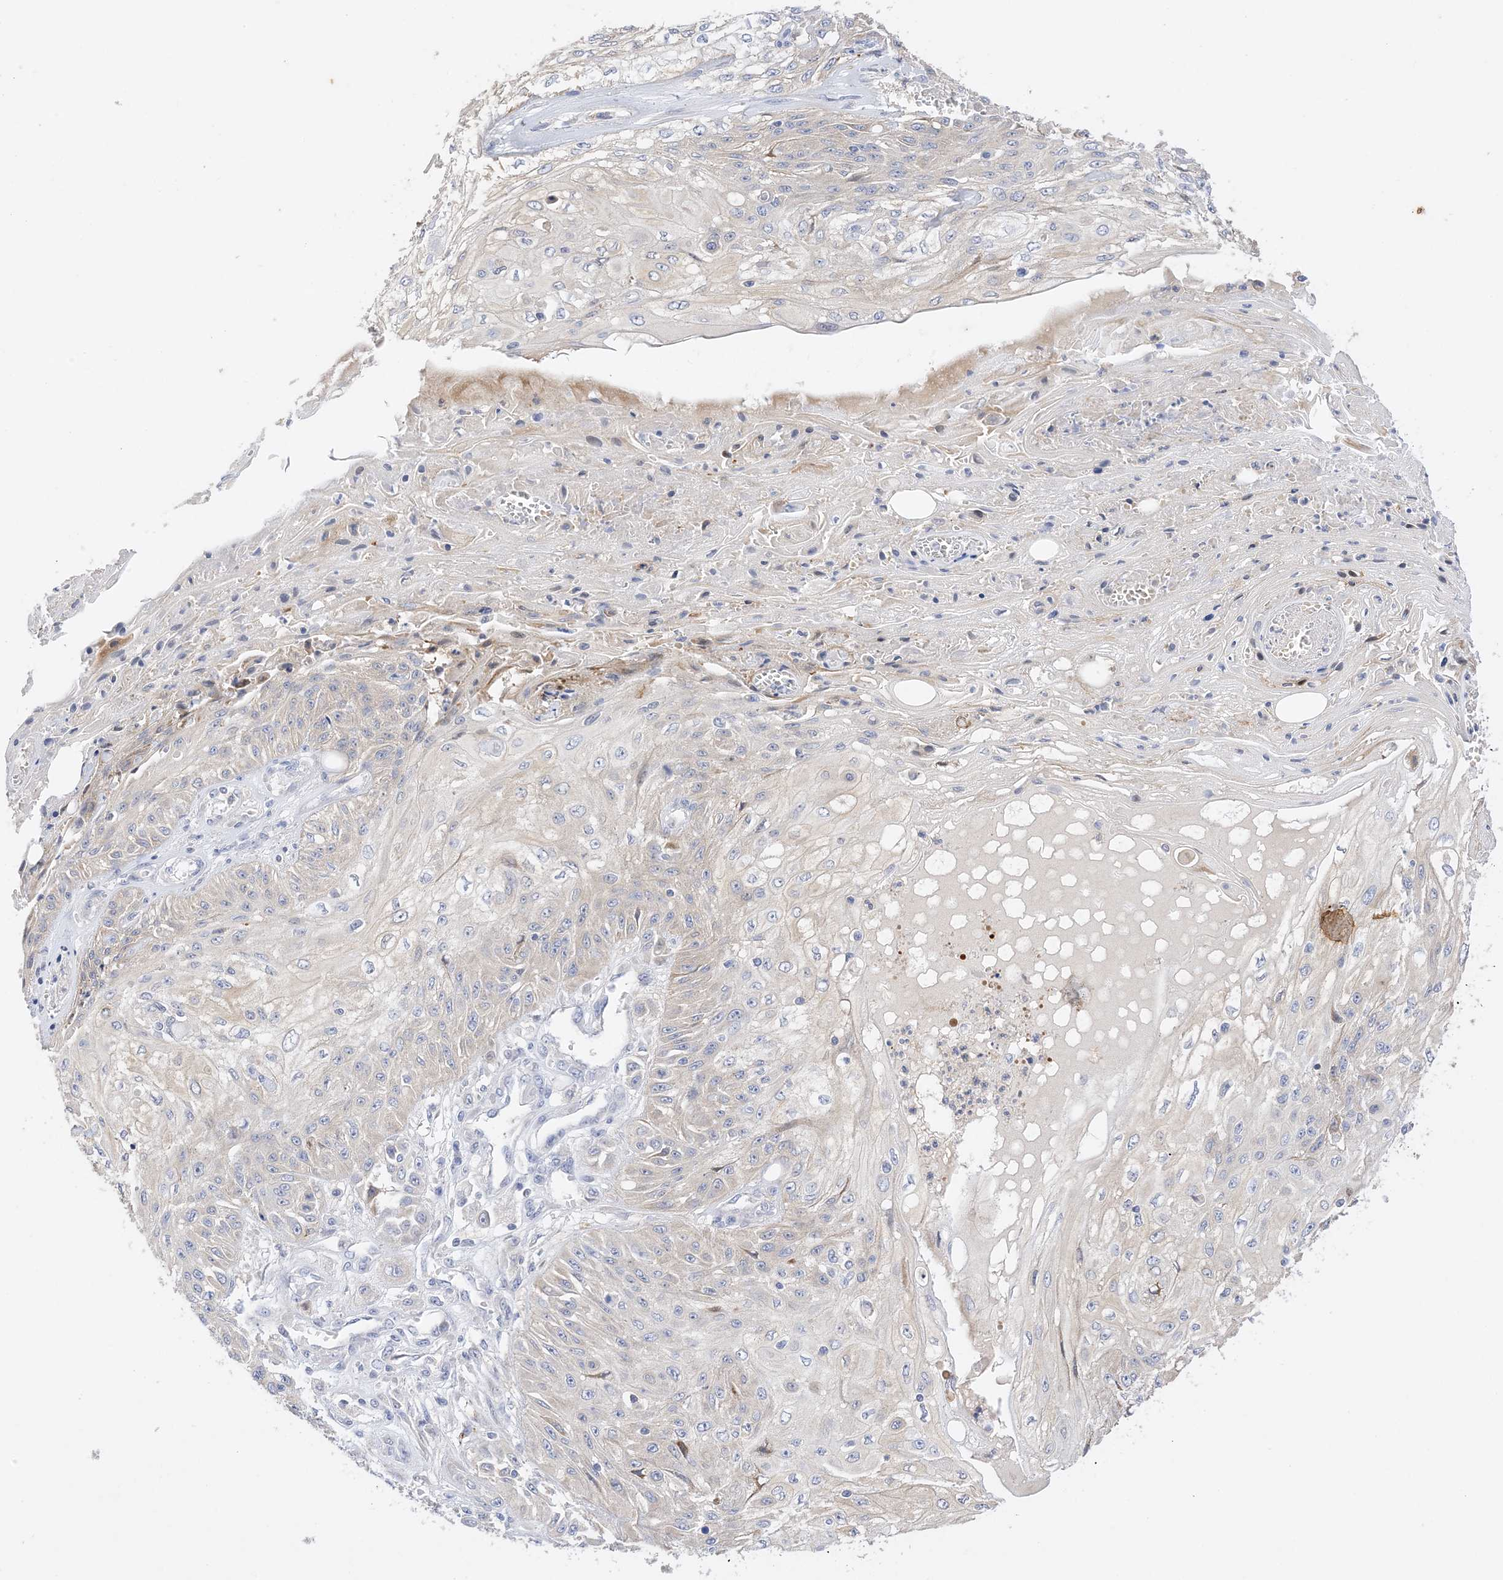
{"staining": {"intensity": "weak", "quantity": "<25%", "location": "cytoplasmic/membranous"}, "tissue": "skin cancer", "cell_type": "Tumor cells", "image_type": "cancer", "snomed": [{"axis": "morphology", "description": "Squamous cell carcinoma, NOS"}, {"axis": "morphology", "description": "Squamous cell carcinoma, metastatic, NOS"}, {"axis": "topography", "description": "Skin"}, {"axis": "topography", "description": "Lymph node"}], "caption": "Tumor cells show no significant protein positivity in metastatic squamous cell carcinoma (skin).", "gene": "ARV1", "patient": {"sex": "male", "age": 75}}